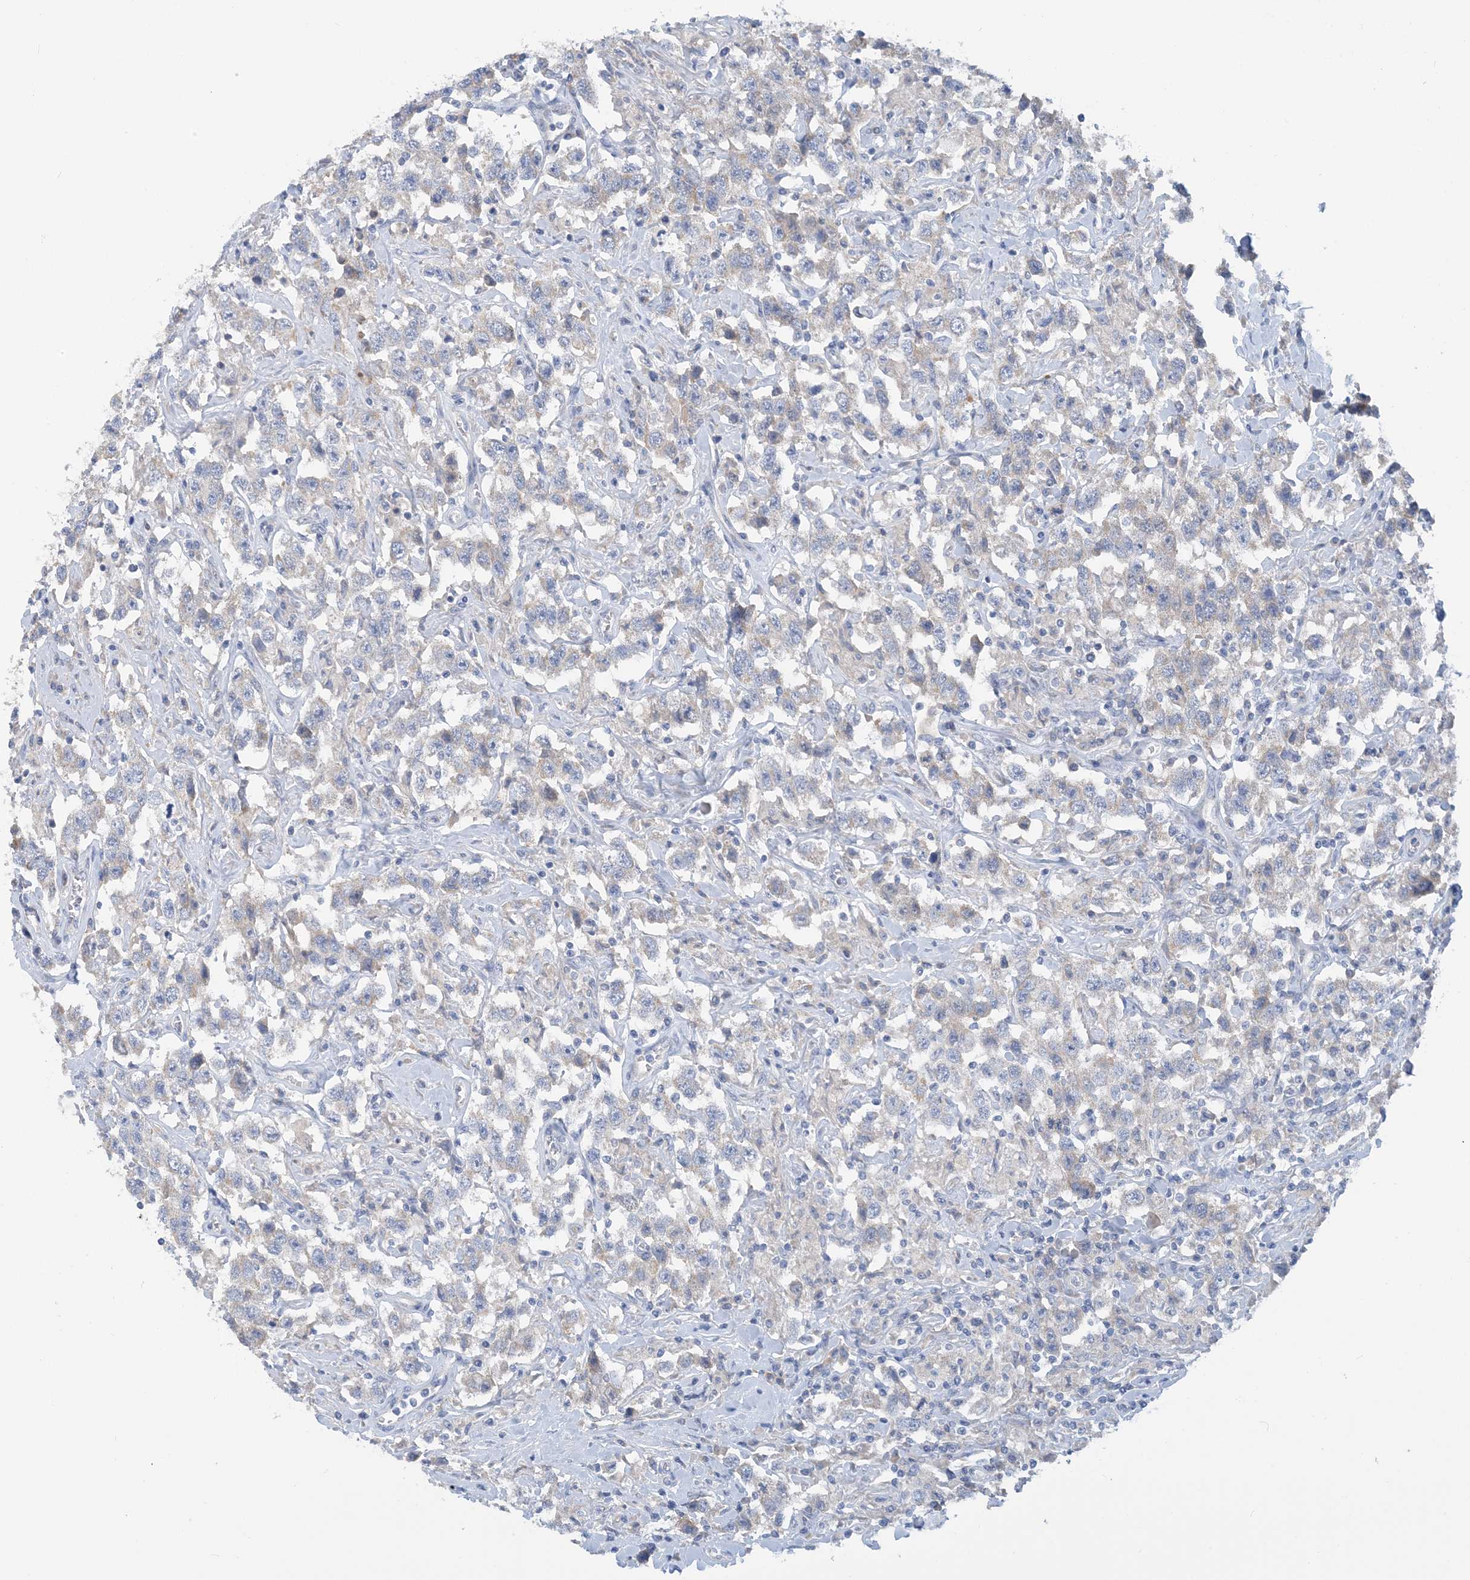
{"staining": {"intensity": "negative", "quantity": "none", "location": "none"}, "tissue": "testis cancer", "cell_type": "Tumor cells", "image_type": "cancer", "snomed": [{"axis": "morphology", "description": "Seminoma, NOS"}, {"axis": "topography", "description": "Testis"}], "caption": "Protein analysis of seminoma (testis) shows no significant expression in tumor cells.", "gene": "ZCCHC18", "patient": {"sex": "male", "age": 41}}